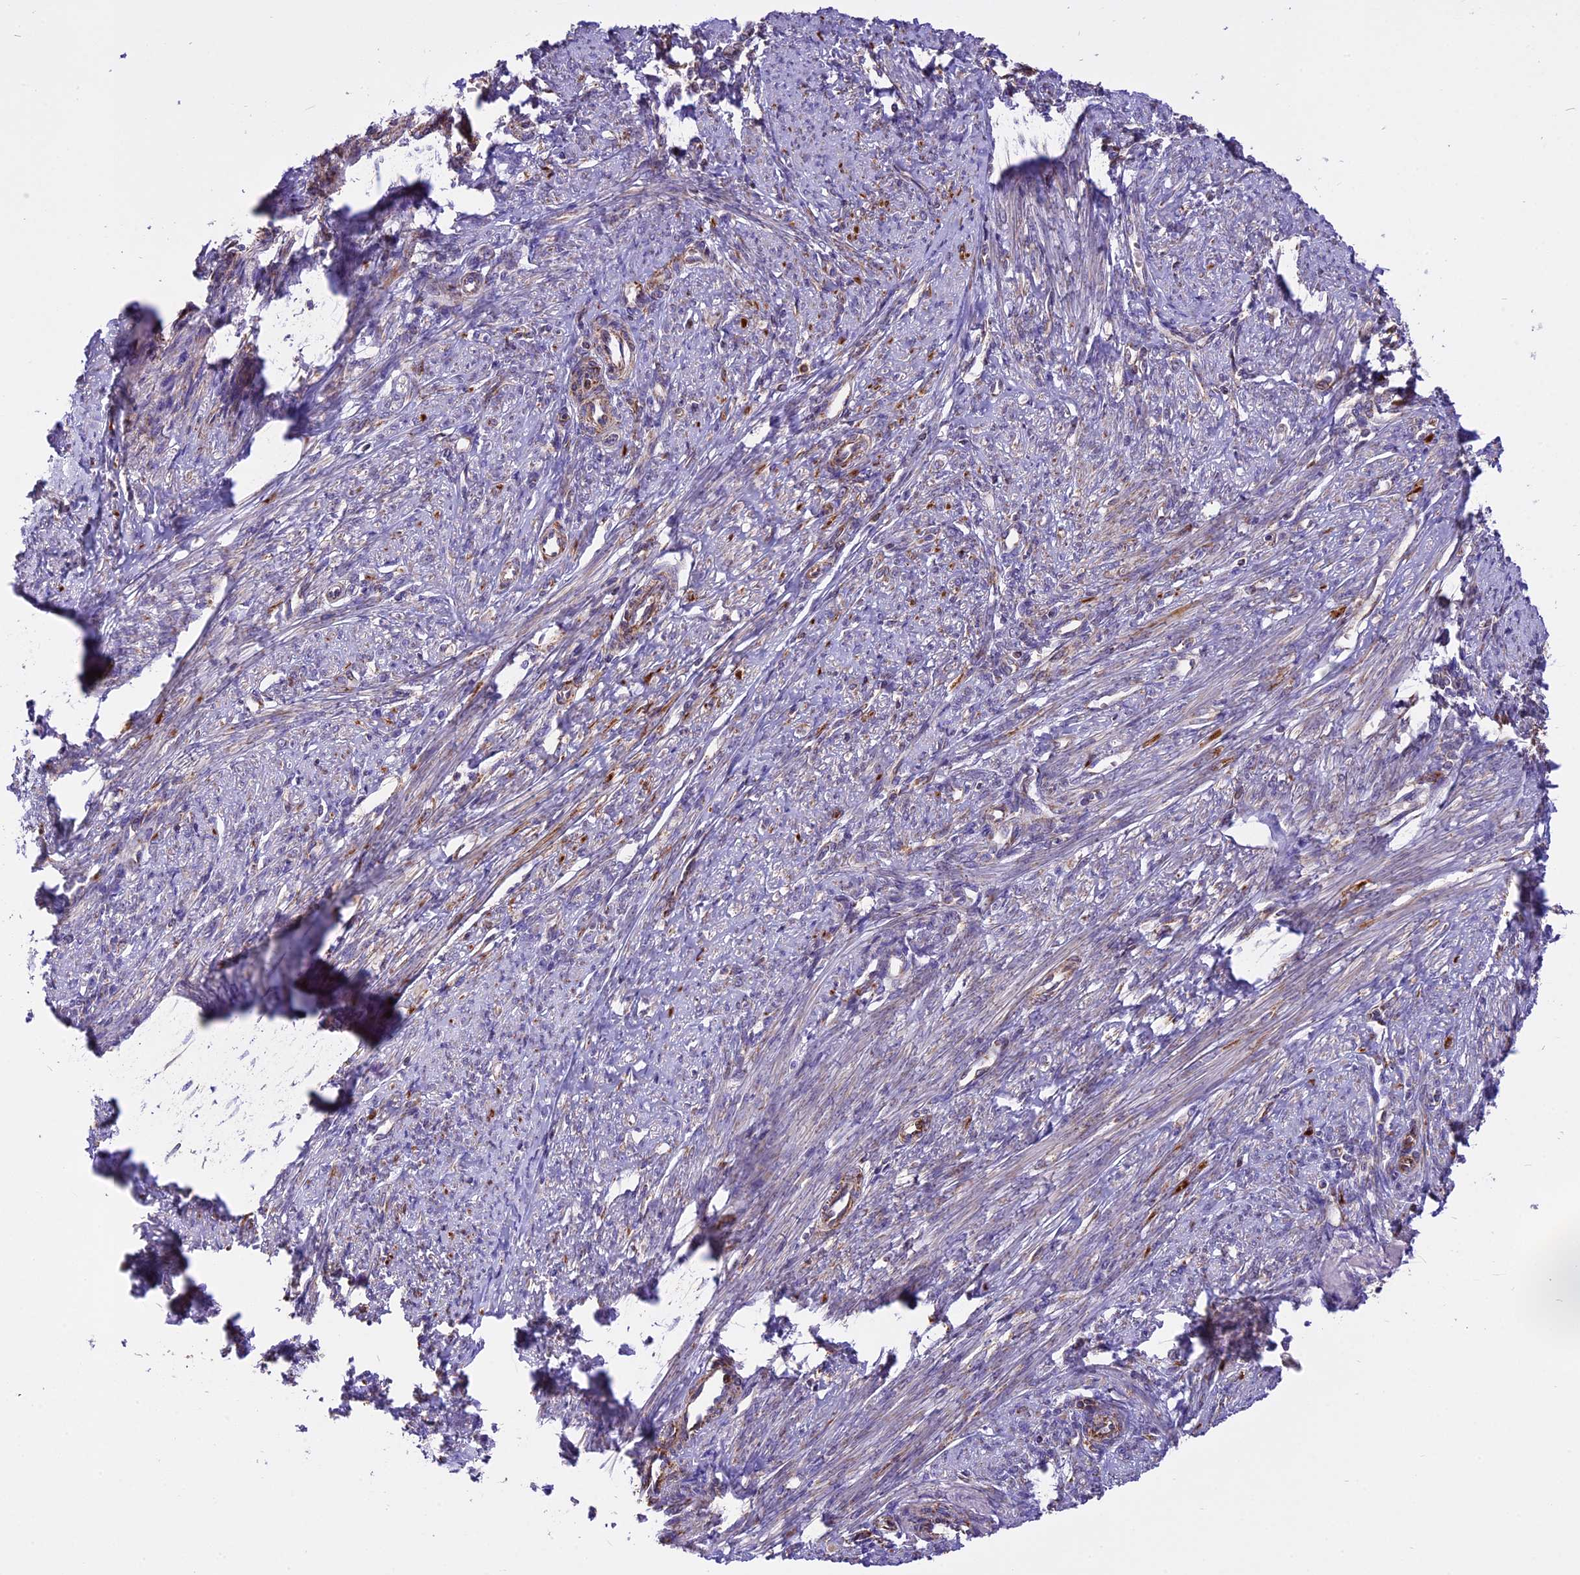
{"staining": {"intensity": "weak", "quantity": "25%-75%", "location": "cytoplasmic/membranous"}, "tissue": "smooth muscle", "cell_type": "Smooth muscle cells", "image_type": "normal", "snomed": [{"axis": "morphology", "description": "Normal tissue, NOS"}, {"axis": "topography", "description": "Smooth muscle"}, {"axis": "topography", "description": "Uterus"}], "caption": "Protein staining exhibits weak cytoplasmic/membranous expression in about 25%-75% of smooth muscle cells in normal smooth muscle. Nuclei are stained in blue.", "gene": "COX17", "patient": {"sex": "female", "age": 59}}